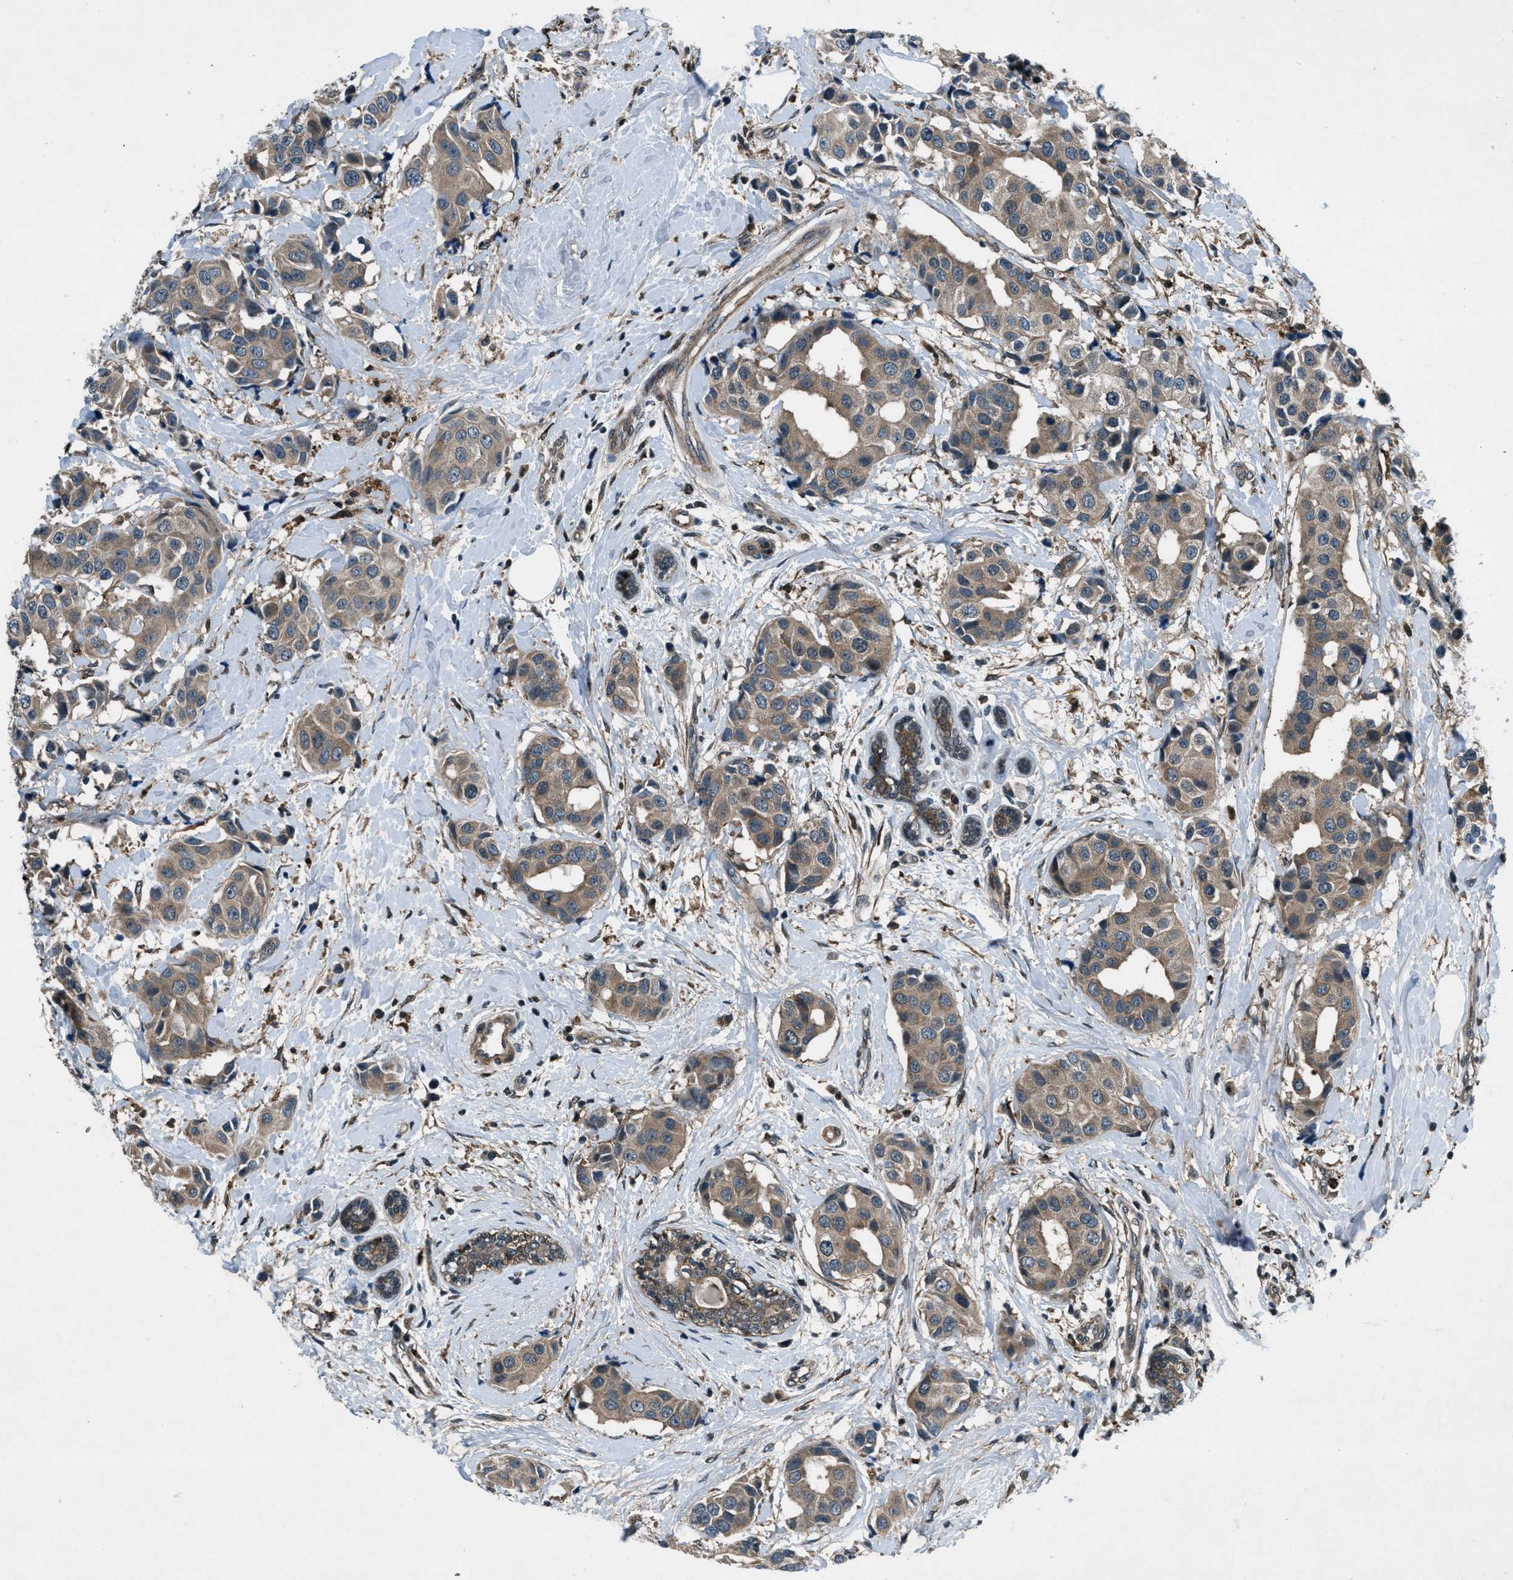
{"staining": {"intensity": "moderate", "quantity": ">75%", "location": "cytoplasmic/membranous"}, "tissue": "breast cancer", "cell_type": "Tumor cells", "image_type": "cancer", "snomed": [{"axis": "morphology", "description": "Normal tissue, NOS"}, {"axis": "morphology", "description": "Duct carcinoma"}, {"axis": "topography", "description": "Breast"}], "caption": "This histopathology image demonstrates immunohistochemistry staining of human breast cancer (intraductal carcinoma), with medium moderate cytoplasmic/membranous positivity in approximately >75% of tumor cells.", "gene": "EPSTI1", "patient": {"sex": "female", "age": 39}}